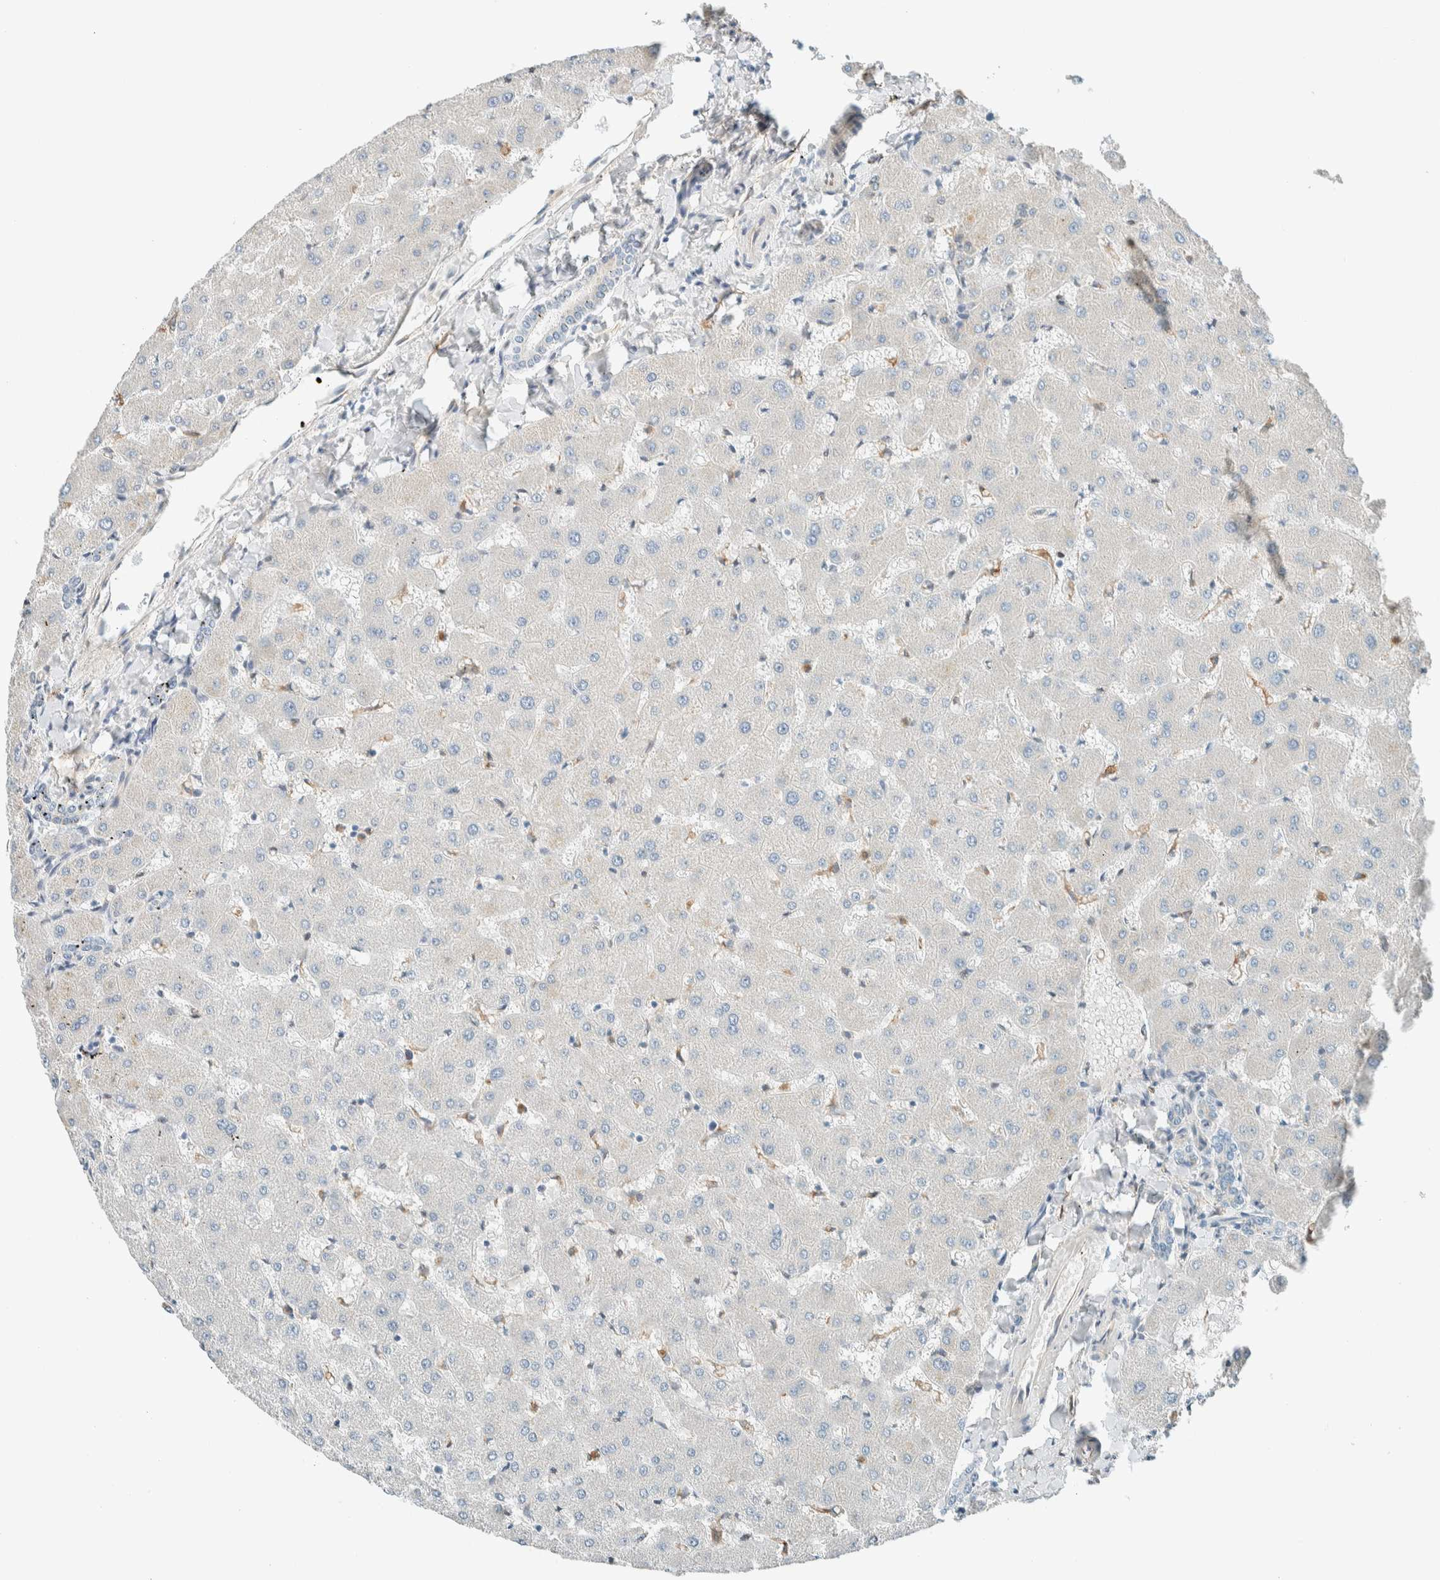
{"staining": {"intensity": "negative", "quantity": "none", "location": "none"}, "tissue": "liver", "cell_type": "Cholangiocytes", "image_type": "normal", "snomed": [{"axis": "morphology", "description": "Normal tissue, NOS"}, {"axis": "topography", "description": "Liver"}], "caption": "Immunohistochemical staining of unremarkable liver demonstrates no significant staining in cholangiocytes. Nuclei are stained in blue.", "gene": "NXN", "patient": {"sex": "female", "age": 63}}